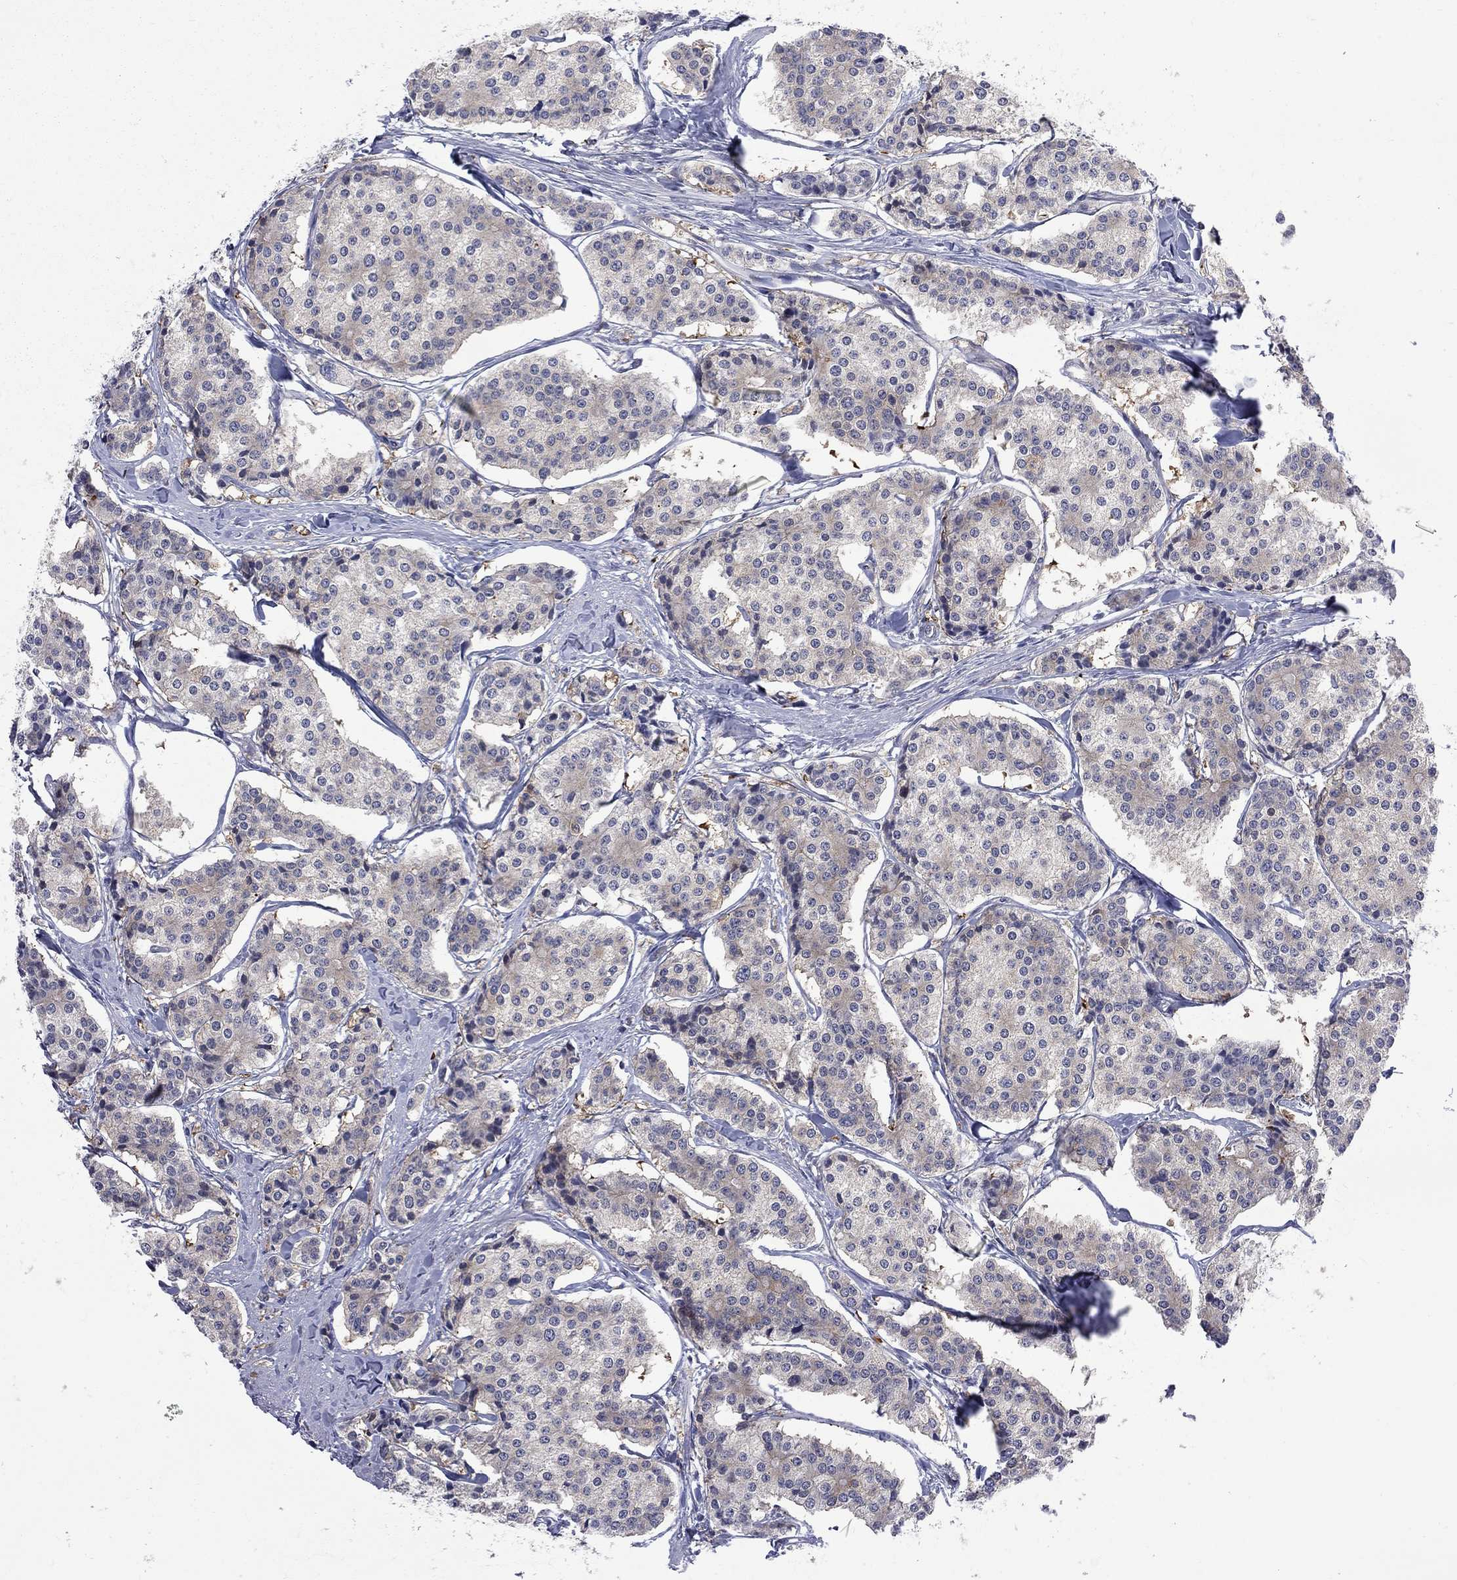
{"staining": {"intensity": "negative", "quantity": "none", "location": "none"}, "tissue": "carcinoid", "cell_type": "Tumor cells", "image_type": "cancer", "snomed": [{"axis": "morphology", "description": "Carcinoid, malignant, NOS"}, {"axis": "topography", "description": "Small intestine"}], "caption": "Carcinoid was stained to show a protein in brown. There is no significant staining in tumor cells.", "gene": "GALNT8", "patient": {"sex": "female", "age": 65}}